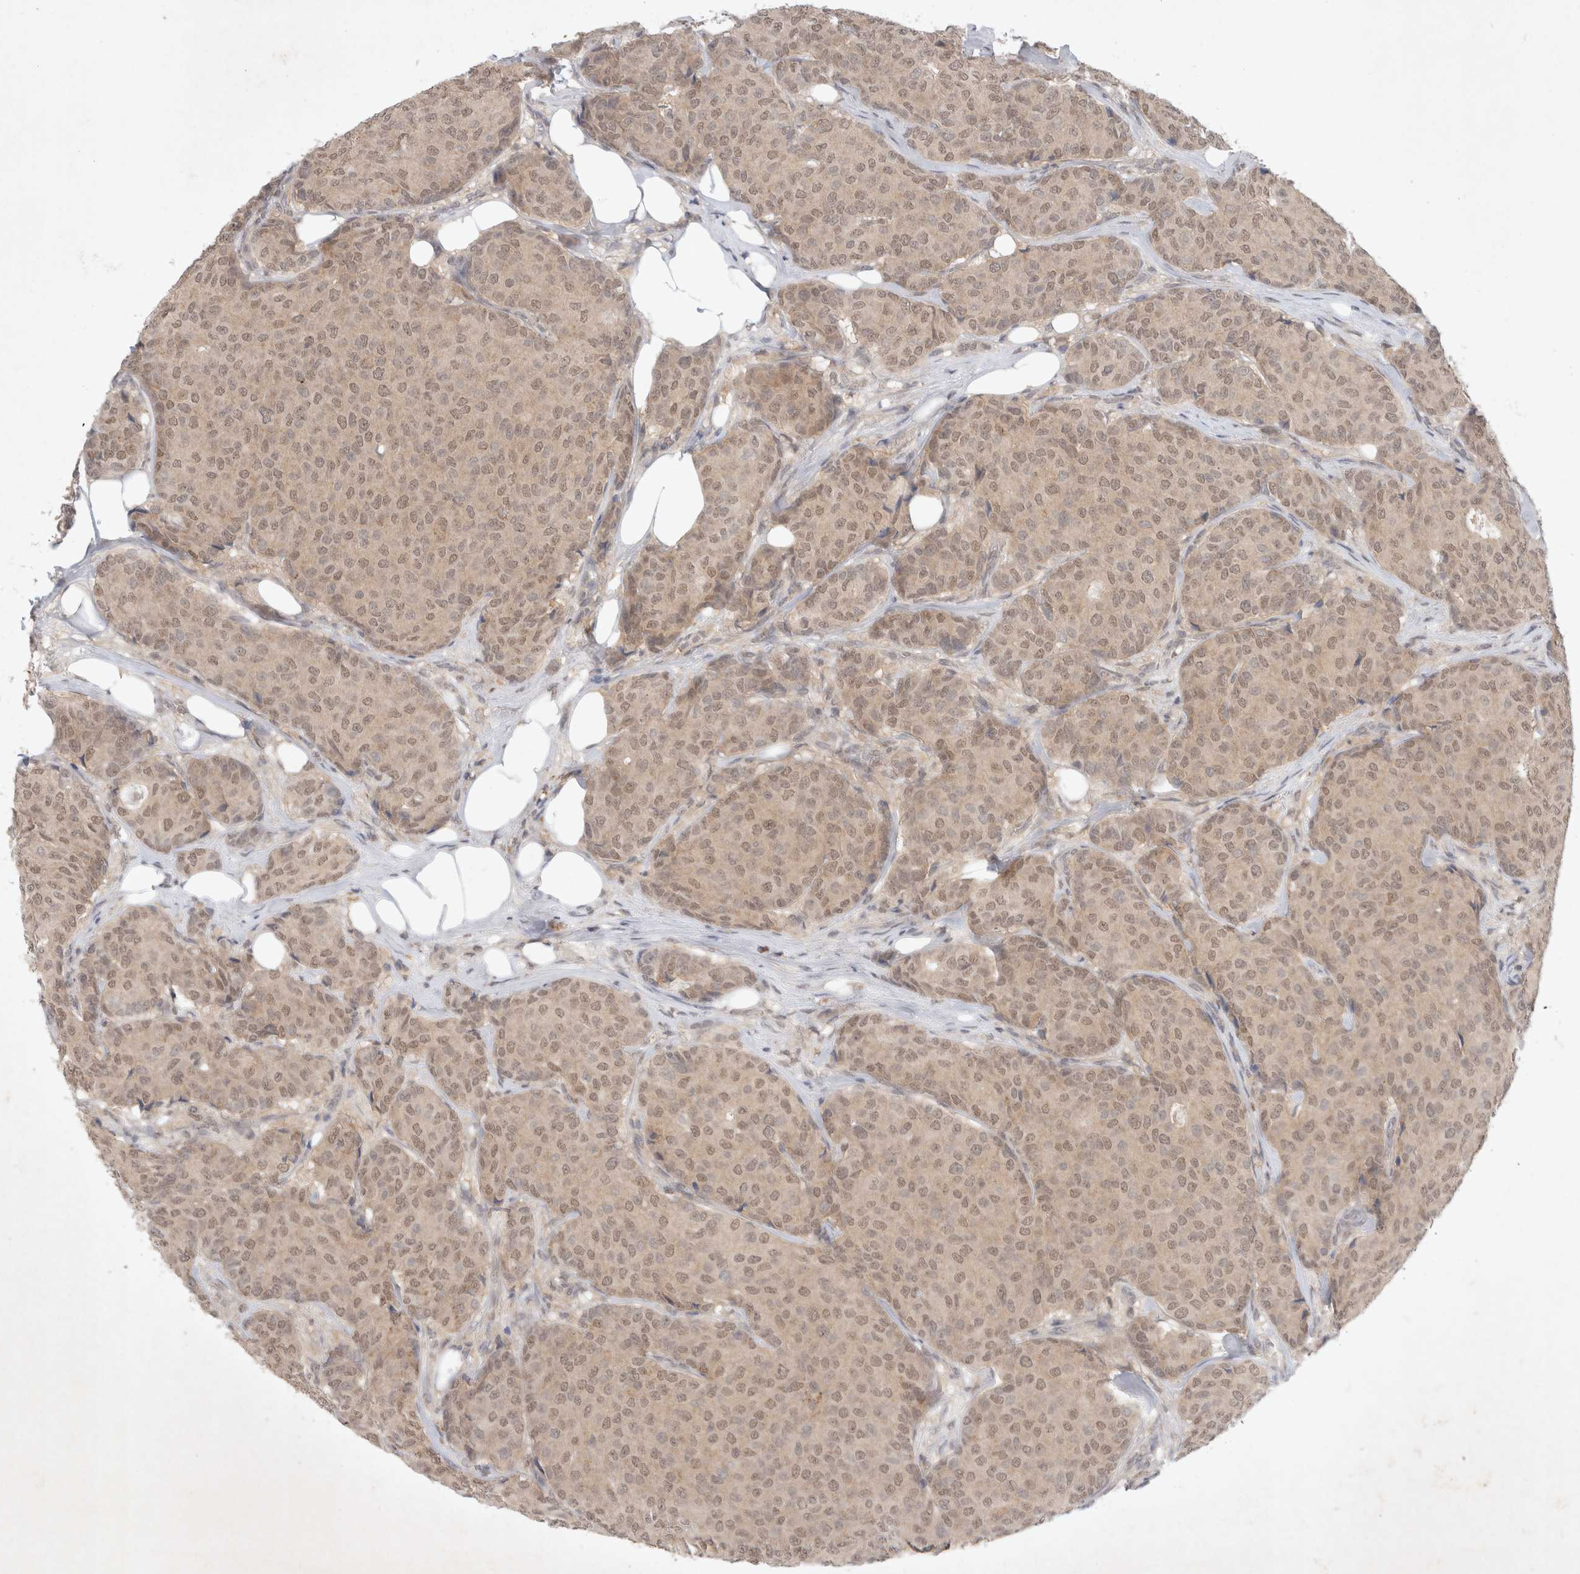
{"staining": {"intensity": "moderate", "quantity": ">75%", "location": "nuclear"}, "tissue": "breast cancer", "cell_type": "Tumor cells", "image_type": "cancer", "snomed": [{"axis": "morphology", "description": "Duct carcinoma"}, {"axis": "topography", "description": "Breast"}], "caption": "About >75% of tumor cells in infiltrating ductal carcinoma (breast) show moderate nuclear protein positivity as visualized by brown immunohistochemical staining.", "gene": "FBXO42", "patient": {"sex": "female", "age": 75}}